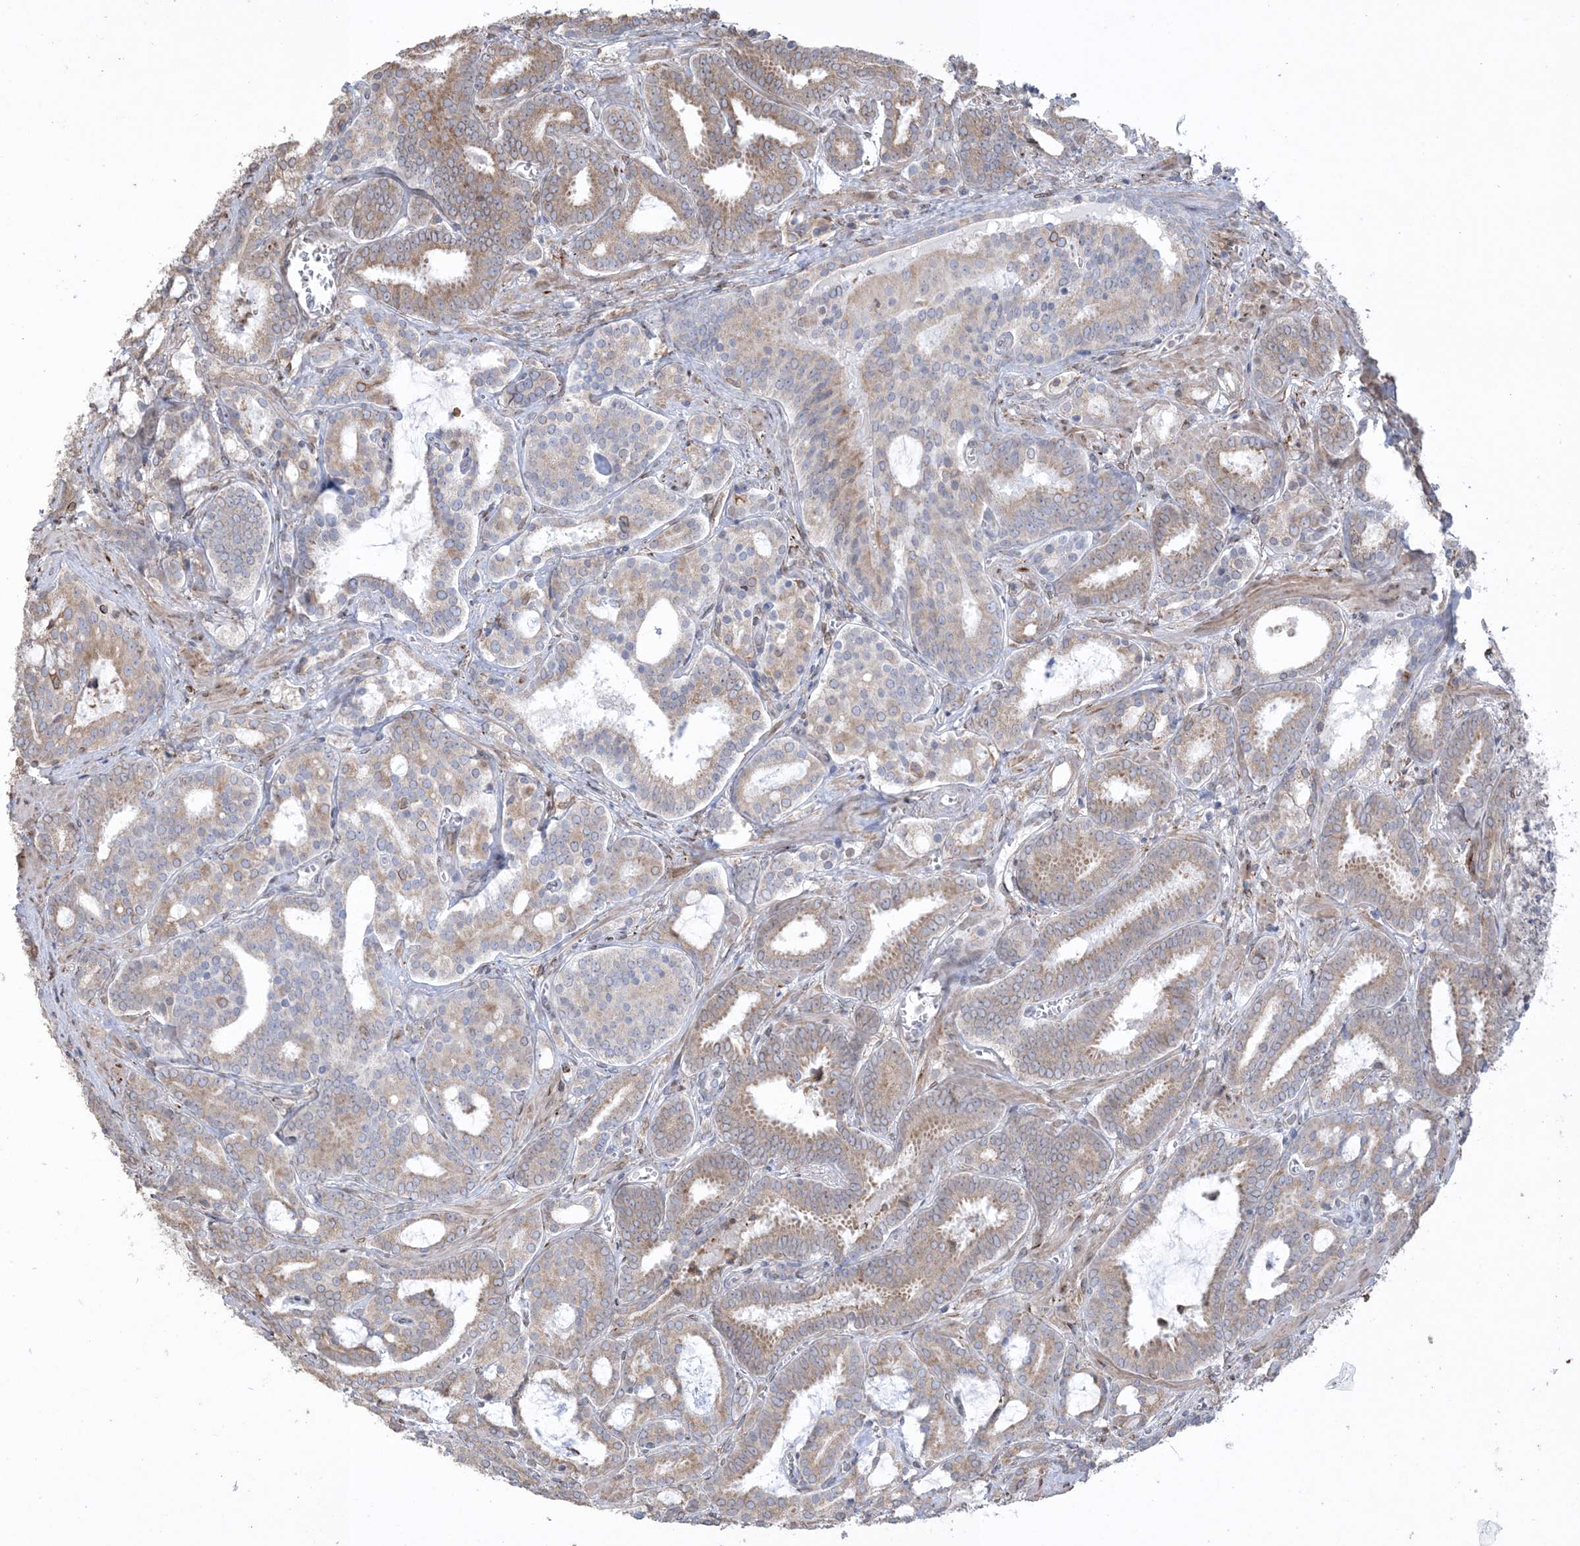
{"staining": {"intensity": "moderate", "quantity": ">75%", "location": "cytoplasmic/membranous"}, "tissue": "prostate cancer", "cell_type": "Tumor cells", "image_type": "cancer", "snomed": [{"axis": "morphology", "description": "Adenocarcinoma, High grade"}, {"axis": "topography", "description": "Prostate and seminal vesicle, NOS"}], "caption": "Immunohistochemical staining of prostate cancer (adenocarcinoma (high-grade)) exhibits medium levels of moderate cytoplasmic/membranous positivity in about >75% of tumor cells. Nuclei are stained in blue.", "gene": "SHANK1", "patient": {"sex": "male", "age": 67}}